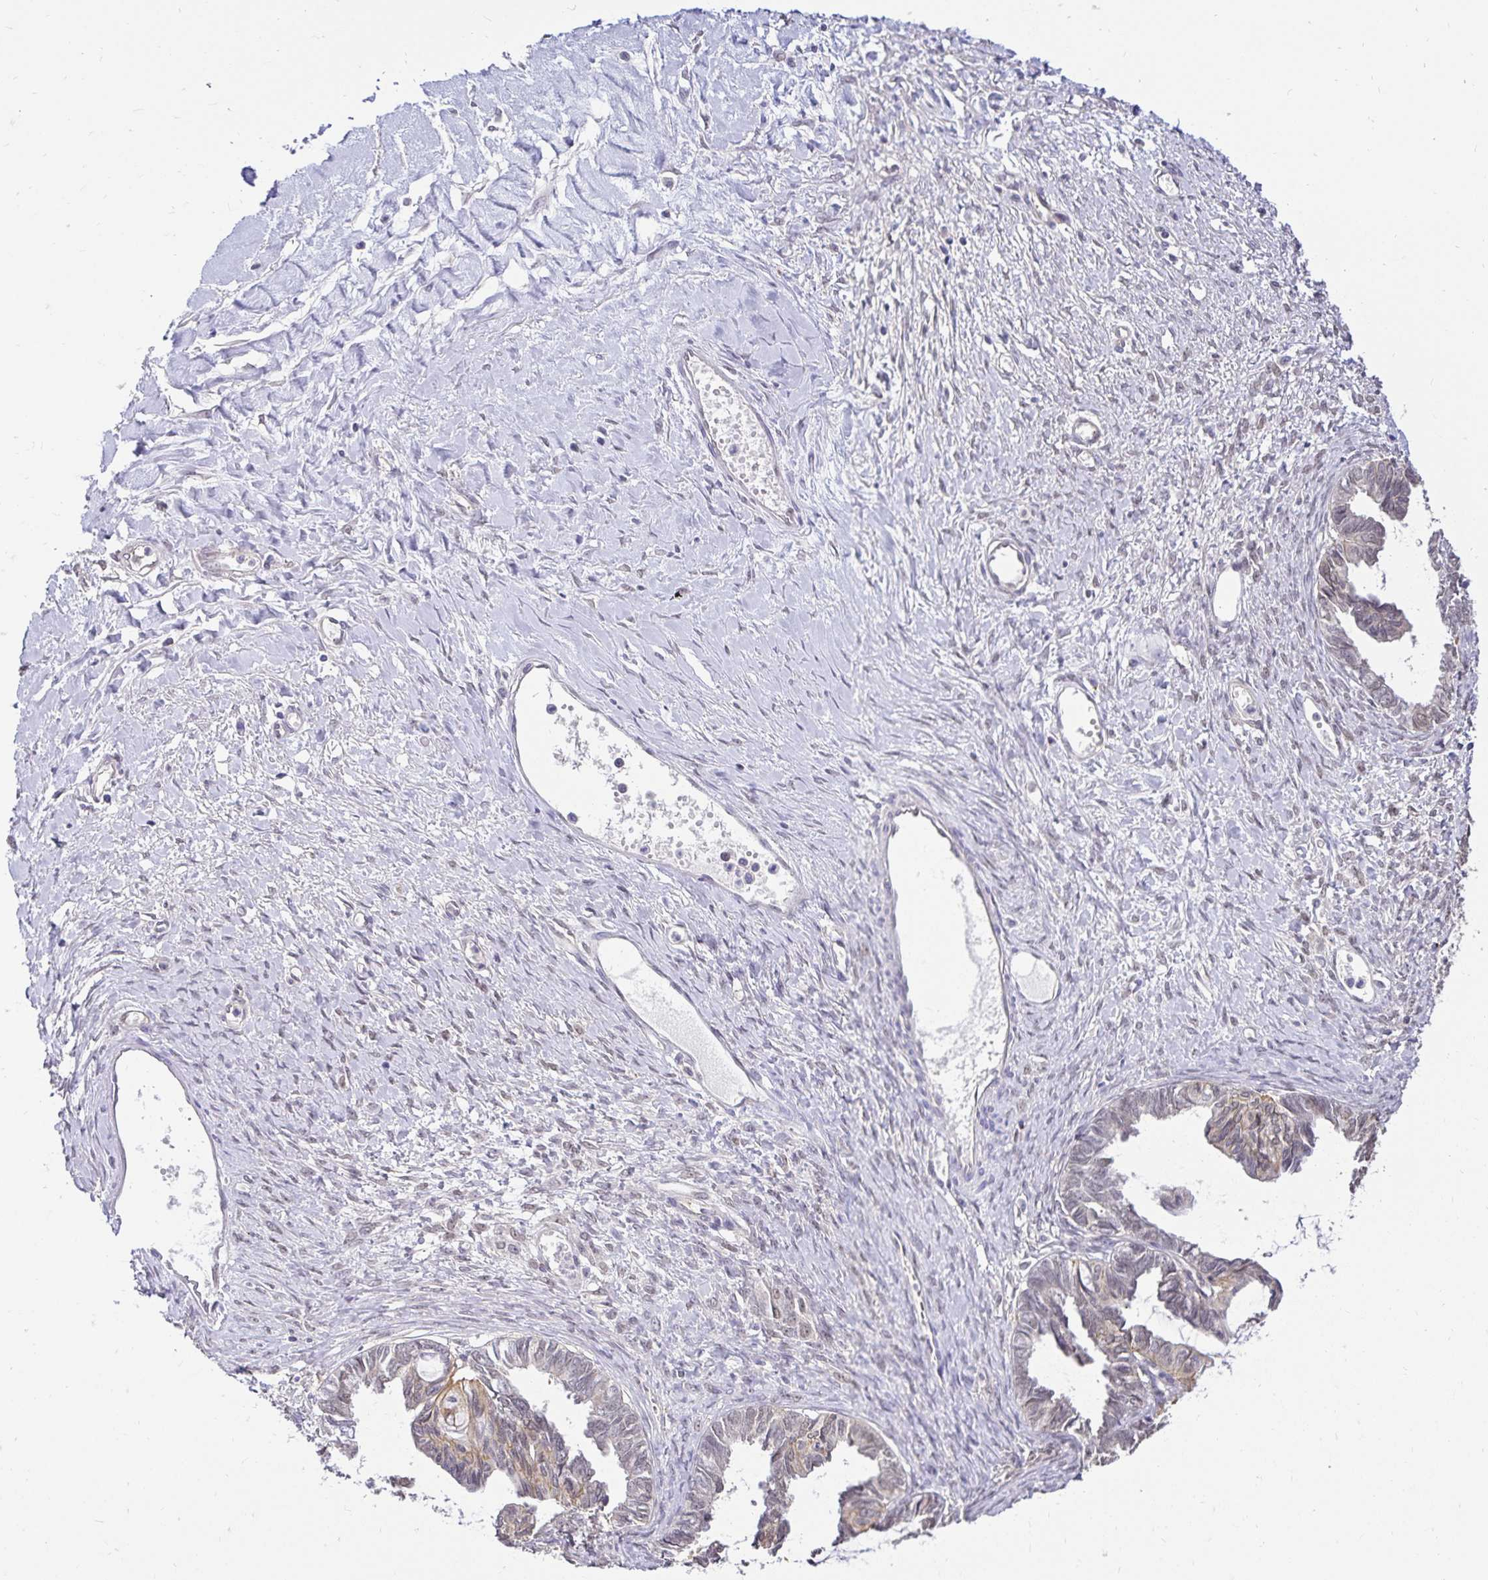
{"staining": {"intensity": "weak", "quantity": "<25%", "location": "cytoplasmic/membranous"}, "tissue": "ovarian cancer", "cell_type": "Tumor cells", "image_type": "cancer", "snomed": [{"axis": "morphology", "description": "Cystadenocarcinoma, mucinous, NOS"}, {"axis": "topography", "description": "Ovary"}], "caption": "A photomicrograph of human mucinous cystadenocarcinoma (ovarian) is negative for staining in tumor cells.", "gene": "SLC9A1", "patient": {"sex": "female", "age": 61}}